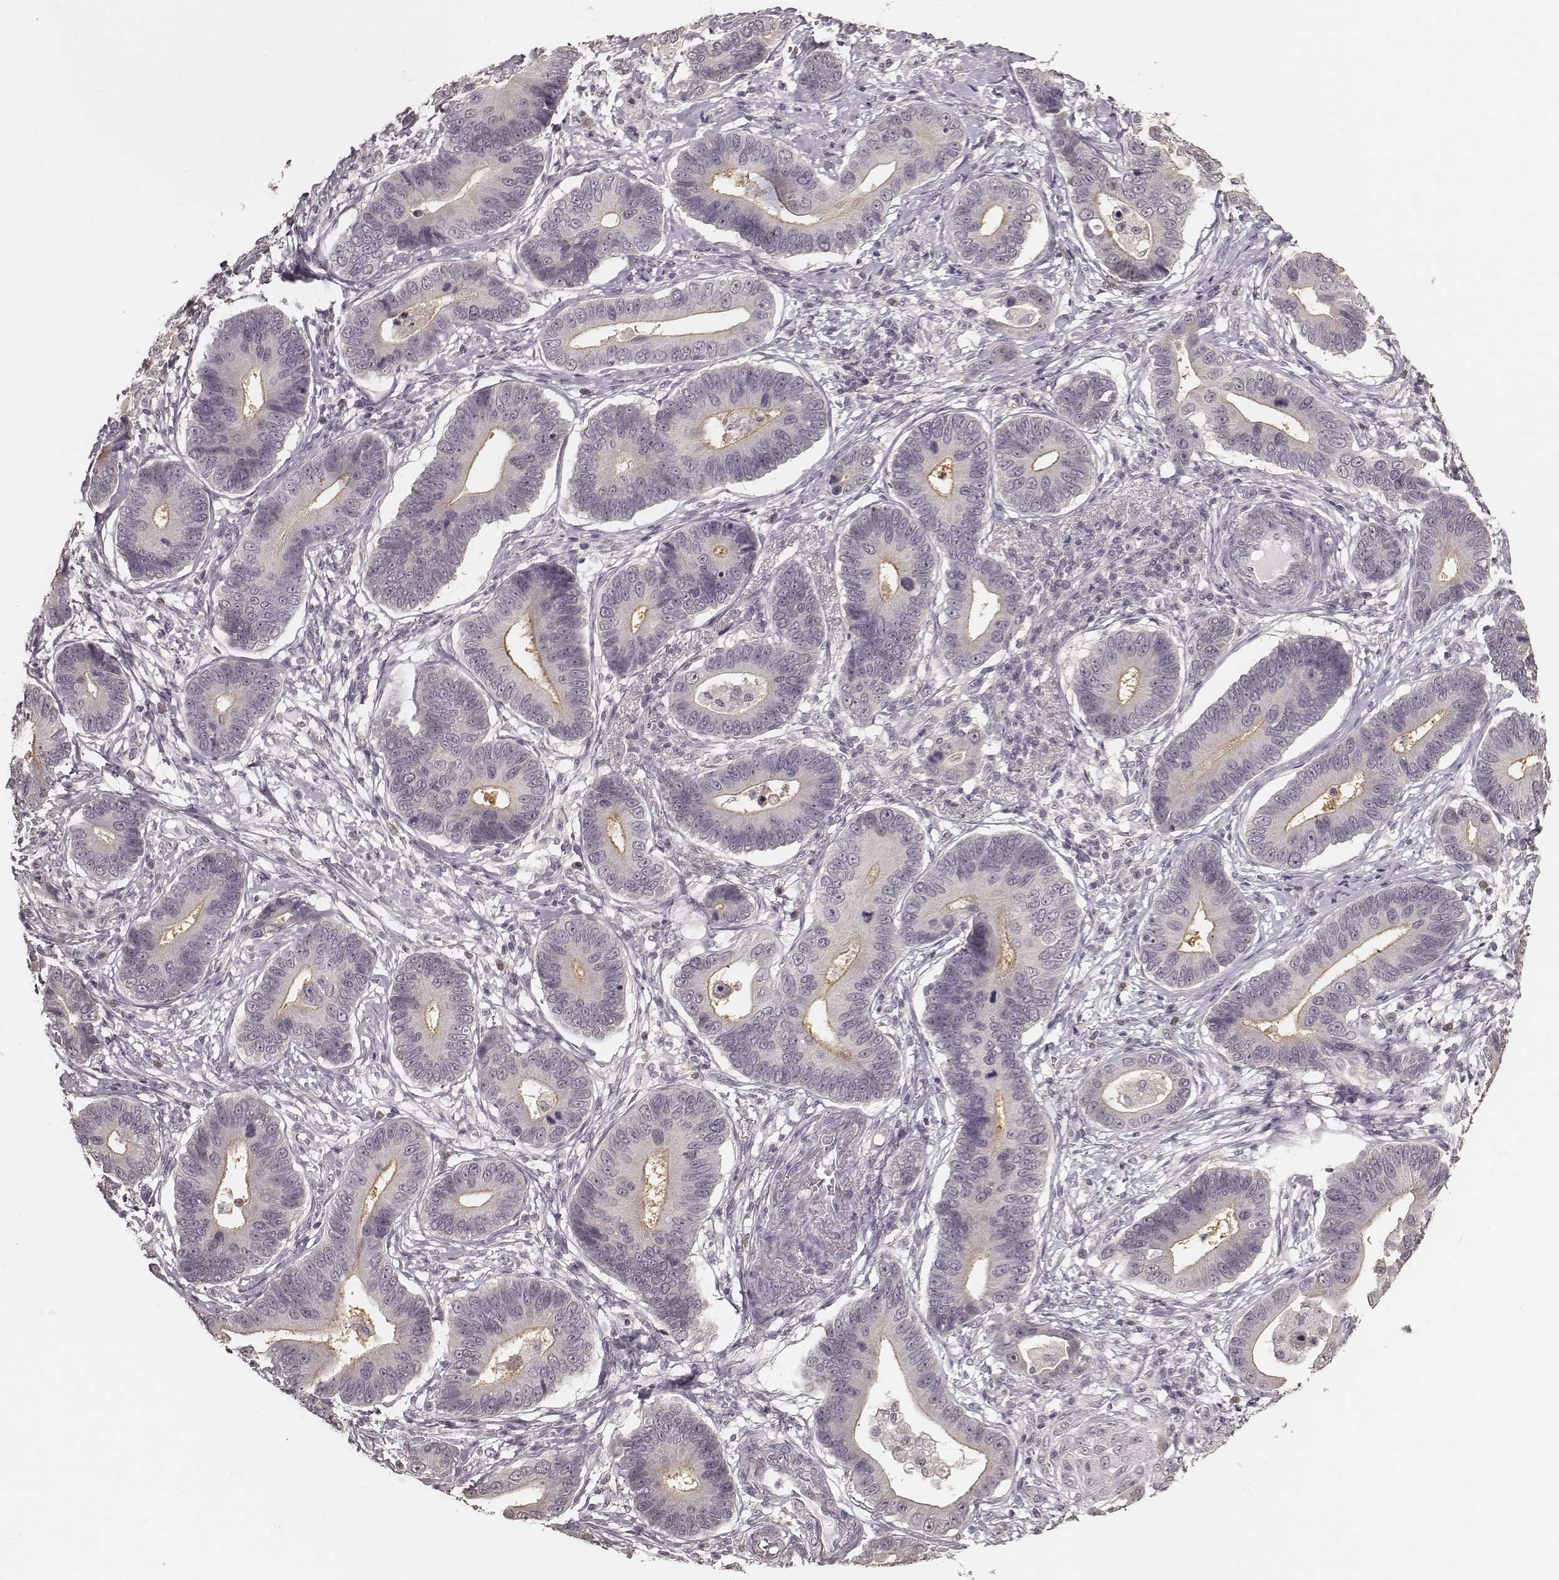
{"staining": {"intensity": "moderate", "quantity": "<25%", "location": "cytoplasmic/membranous"}, "tissue": "stomach cancer", "cell_type": "Tumor cells", "image_type": "cancer", "snomed": [{"axis": "morphology", "description": "Adenocarcinoma, NOS"}, {"axis": "topography", "description": "Stomach"}], "caption": "Immunohistochemistry (DAB (3,3'-diaminobenzidine)) staining of human adenocarcinoma (stomach) demonstrates moderate cytoplasmic/membranous protein staining in about <25% of tumor cells. (Brightfield microscopy of DAB IHC at high magnification).", "gene": "LY6K", "patient": {"sex": "male", "age": 84}}